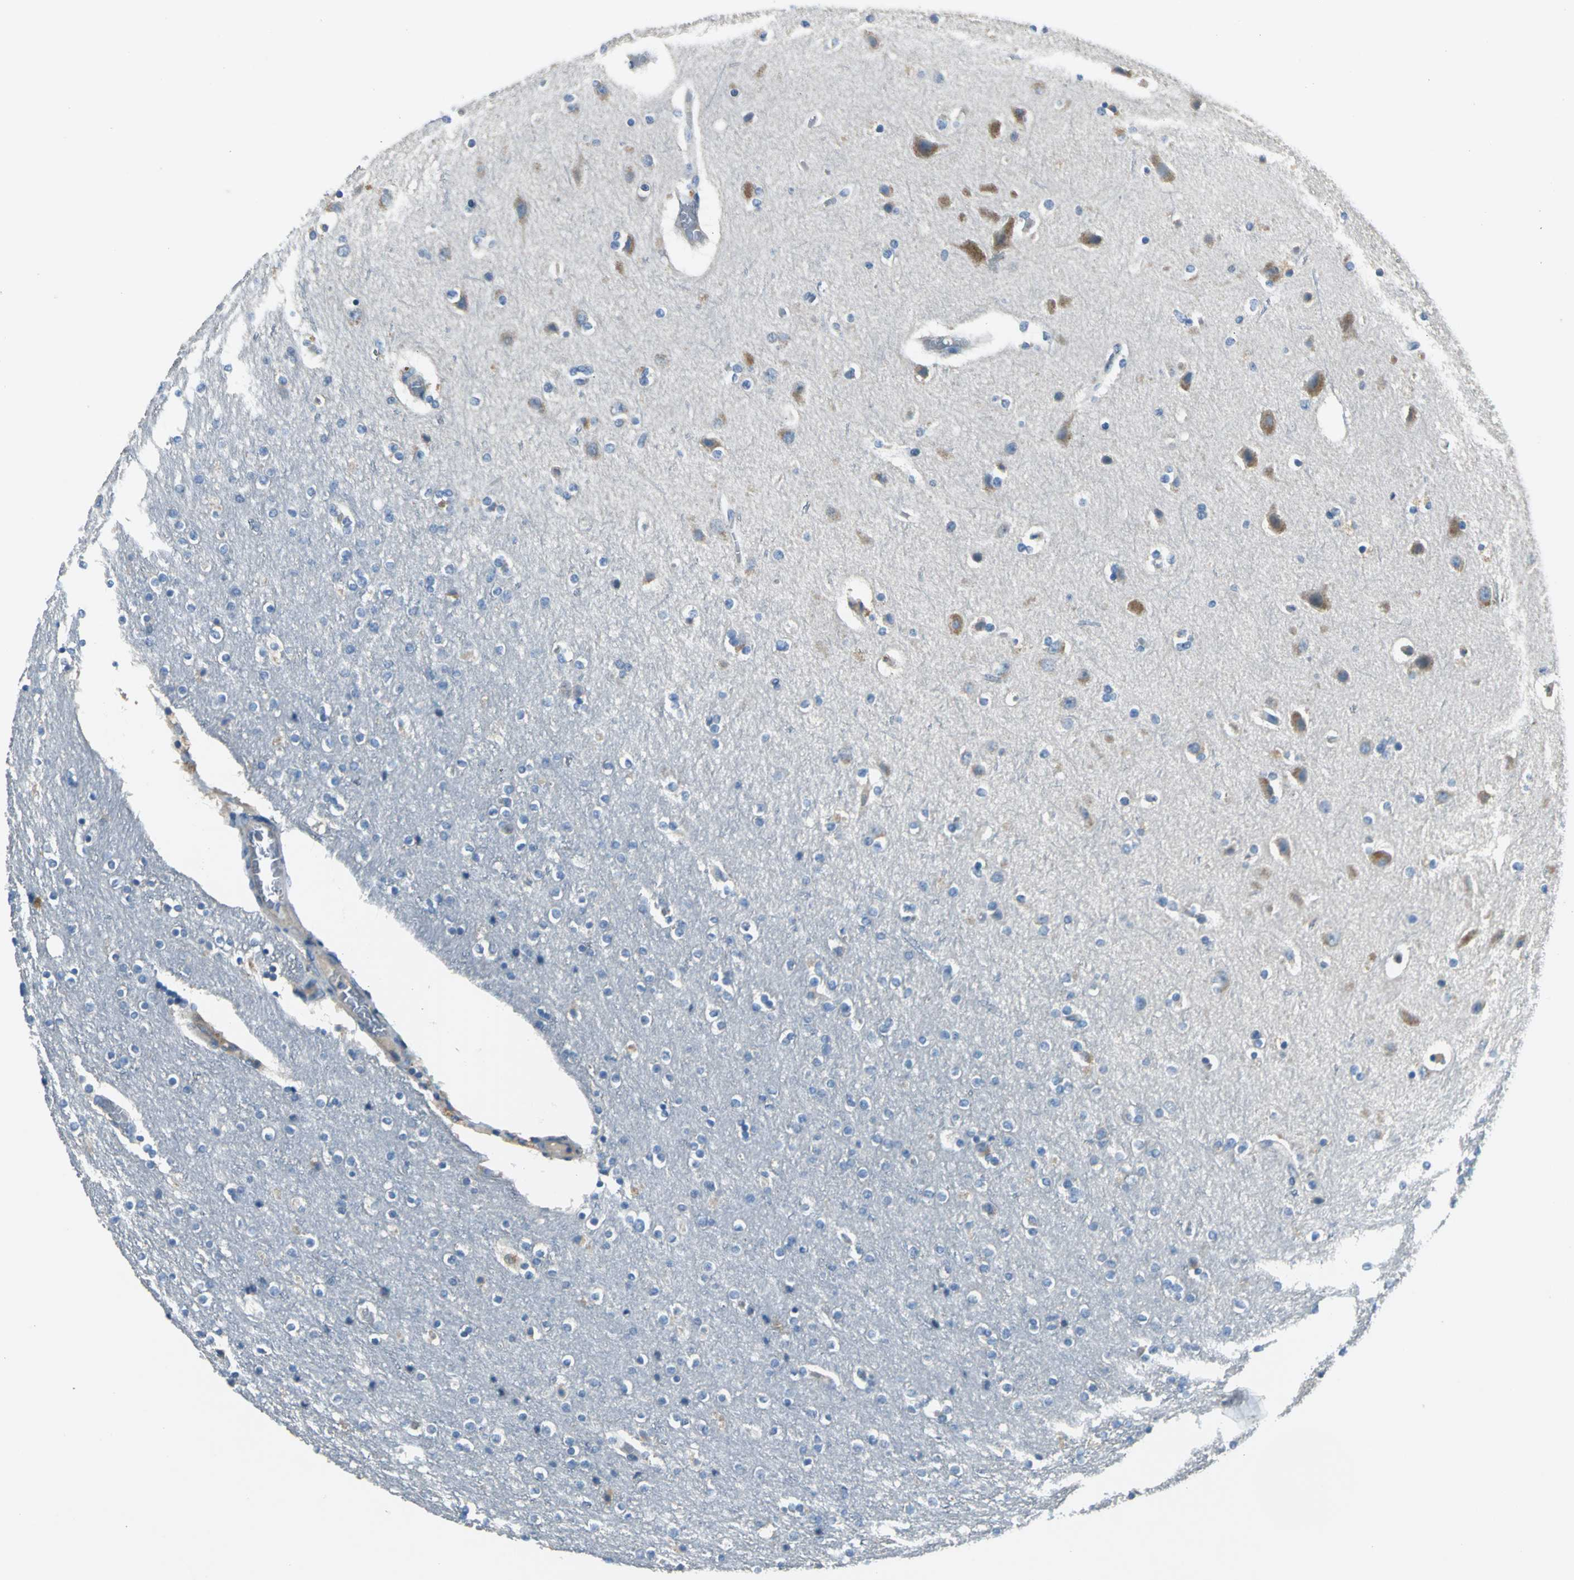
{"staining": {"intensity": "moderate", "quantity": ">75%", "location": "cytoplasmic/membranous"}, "tissue": "cerebral cortex", "cell_type": "Endothelial cells", "image_type": "normal", "snomed": [{"axis": "morphology", "description": "Normal tissue, NOS"}, {"axis": "topography", "description": "Cerebral cortex"}], "caption": "Cerebral cortex stained with DAB (3,3'-diaminobenzidine) immunohistochemistry (IHC) exhibits medium levels of moderate cytoplasmic/membranous positivity in approximately >75% of endothelial cells. Nuclei are stained in blue.", "gene": "SLC16A7", "patient": {"sex": "female", "age": 54}}